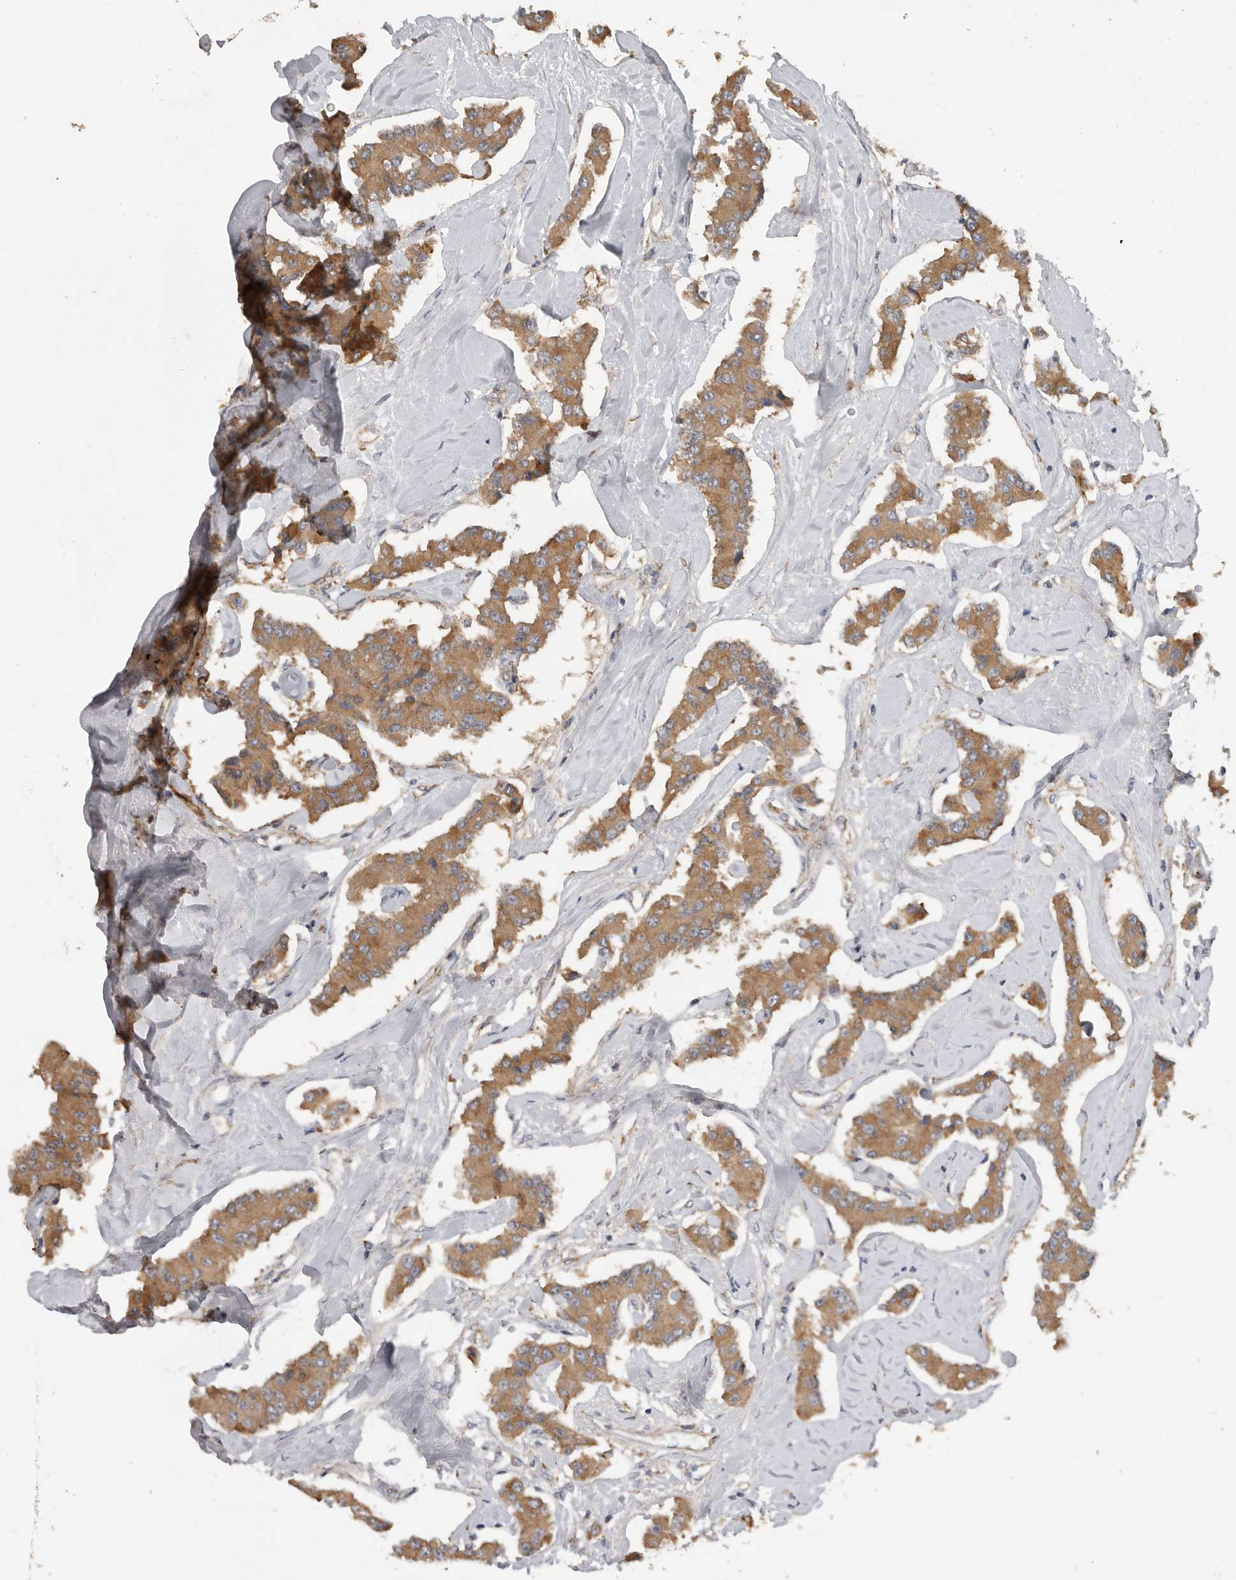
{"staining": {"intensity": "moderate", "quantity": ">75%", "location": "cytoplasmic/membranous"}, "tissue": "carcinoid", "cell_type": "Tumor cells", "image_type": "cancer", "snomed": [{"axis": "morphology", "description": "Carcinoid, malignant, NOS"}, {"axis": "topography", "description": "Pancreas"}], "caption": "Carcinoid (malignant) stained with immunohistochemistry displays moderate cytoplasmic/membranous positivity in approximately >75% of tumor cells.", "gene": "TFRC", "patient": {"sex": "male", "age": 41}}